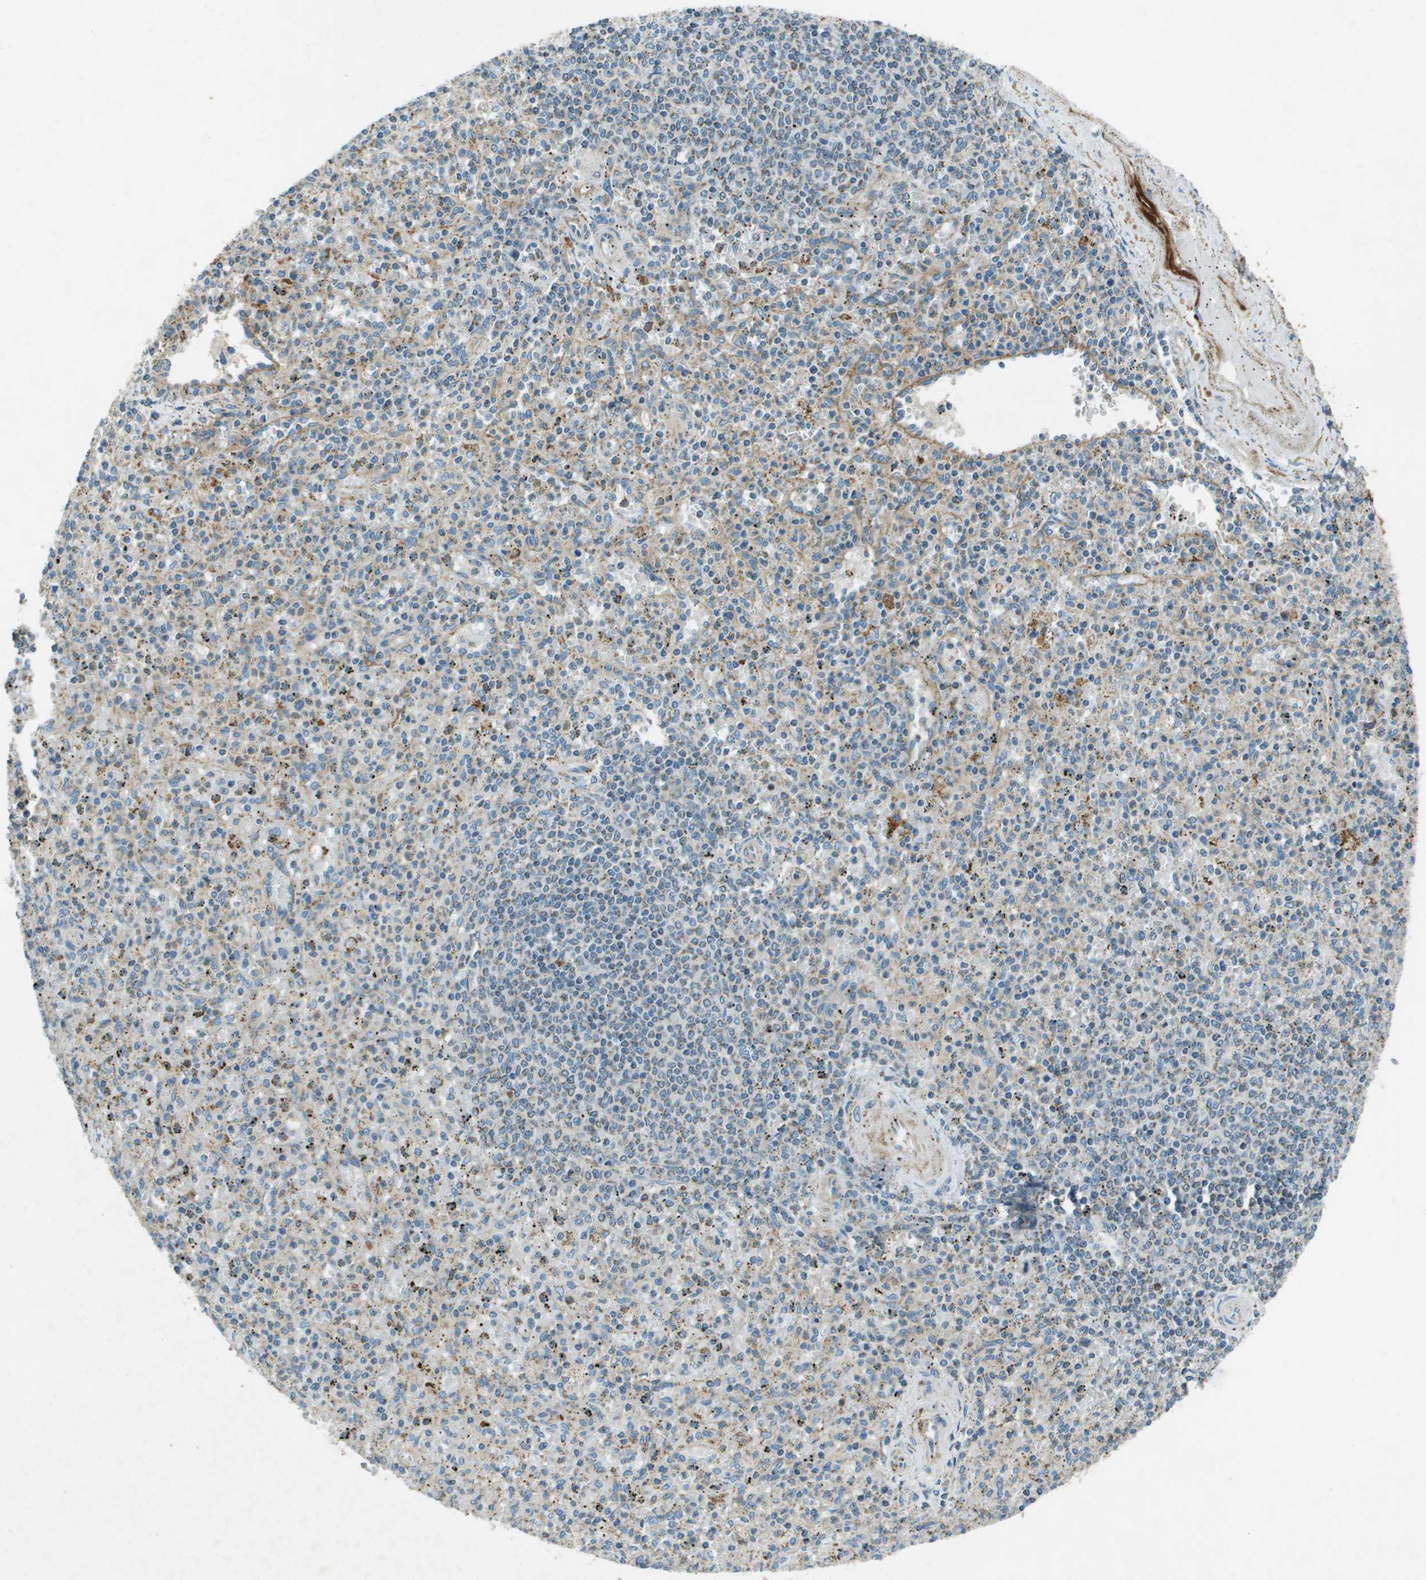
{"staining": {"intensity": "weak", "quantity": "25%-75%", "location": "cytoplasmic/membranous"}, "tissue": "spleen", "cell_type": "Cells in red pulp", "image_type": "normal", "snomed": [{"axis": "morphology", "description": "Normal tissue, NOS"}, {"axis": "topography", "description": "Spleen"}], "caption": "This image demonstrates immunohistochemistry staining of unremarkable spleen, with low weak cytoplasmic/membranous positivity in approximately 25%-75% of cells in red pulp.", "gene": "MIGA1", "patient": {"sex": "male", "age": 72}}